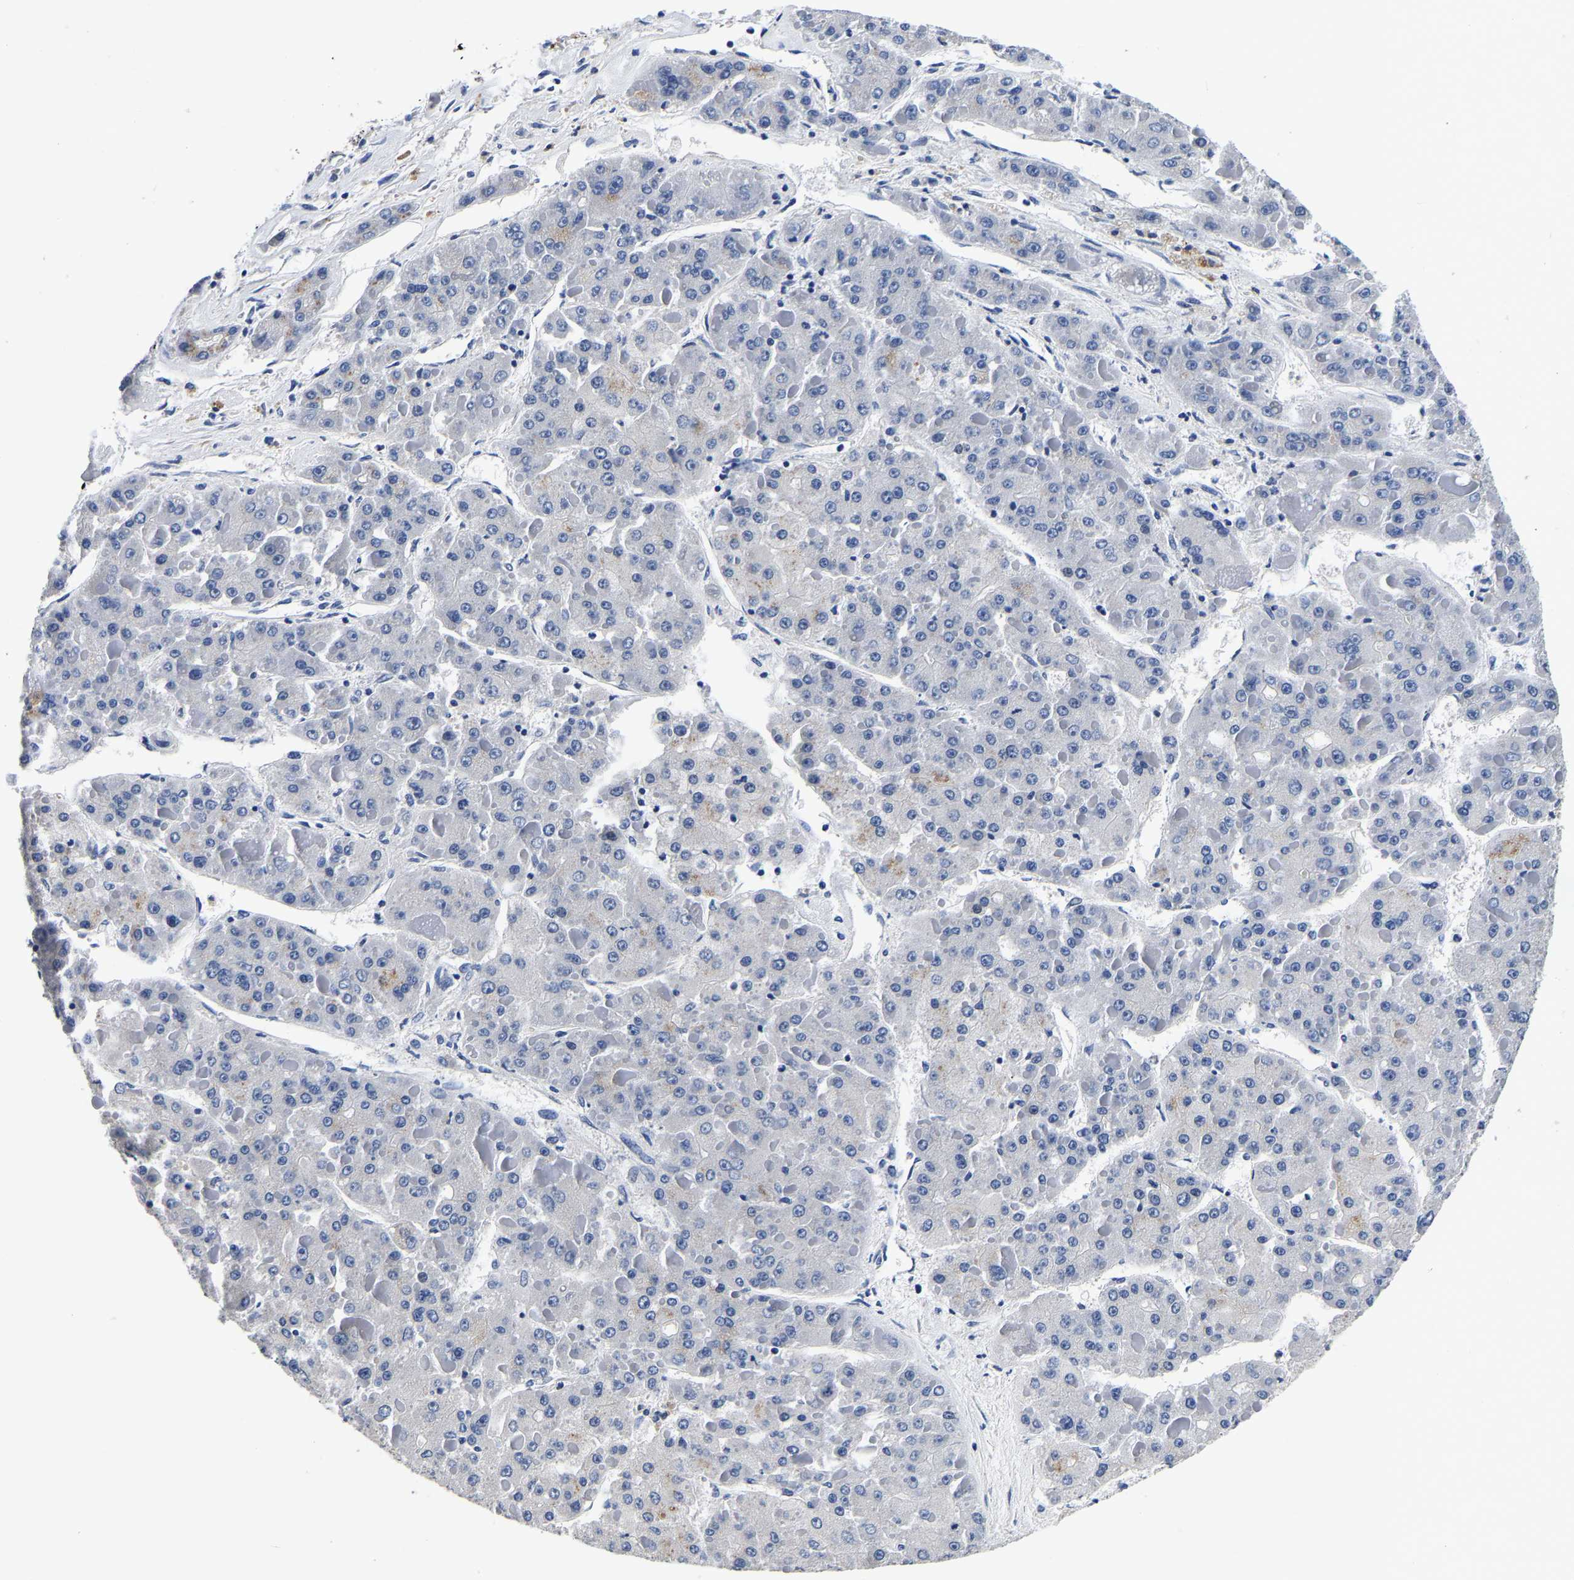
{"staining": {"intensity": "negative", "quantity": "none", "location": "none"}, "tissue": "liver cancer", "cell_type": "Tumor cells", "image_type": "cancer", "snomed": [{"axis": "morphology", "description": "Carcinoma, Hepatocellular, NOS"}, {"axis": "topography", "description": "Liver"}], "caption": "Liver hepatocellular carcinoma was stained to show a protein in brown. There is no significant staining in tumor cells.", "gene": "GRN", "patient": {"sex": "female", "age": 73}}